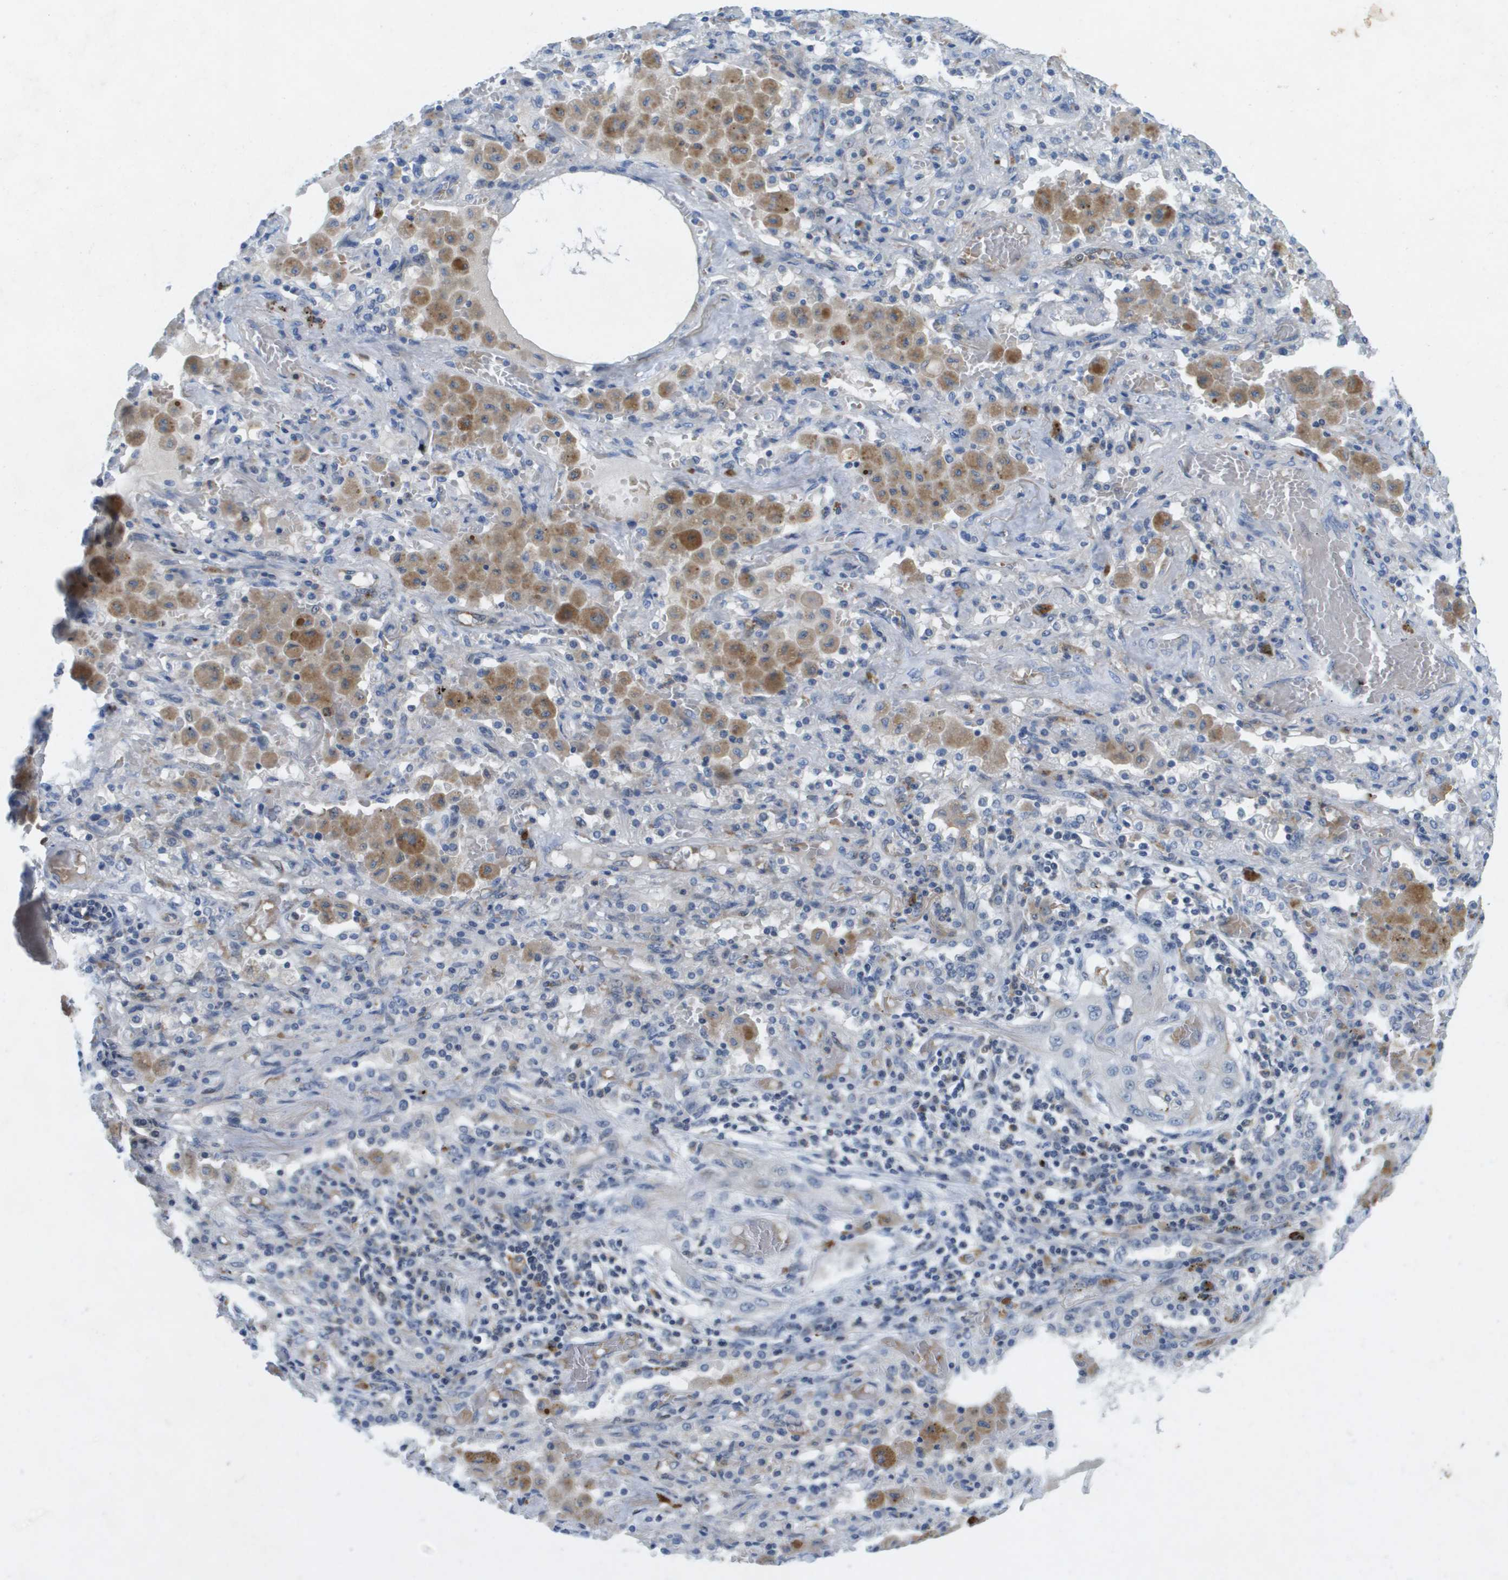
{"staining": {"intensity": "negative", "quantity": "none", "location": "none"}, "tissue": "lung cancer", "cell_type": "Tumor cells", "image_type": "cancer", "snomed": [{"axis": "morphology", "description": "Squamous cell carcinoma, NOS"}, {"axis": "topography", "description": "Lung"}], "caption": "There is no significant staining in tumor cells of lung cancer (squamous cell carcinoma).", "gene": "LIPG", "patient": {"sex": "female", "age": 47}}